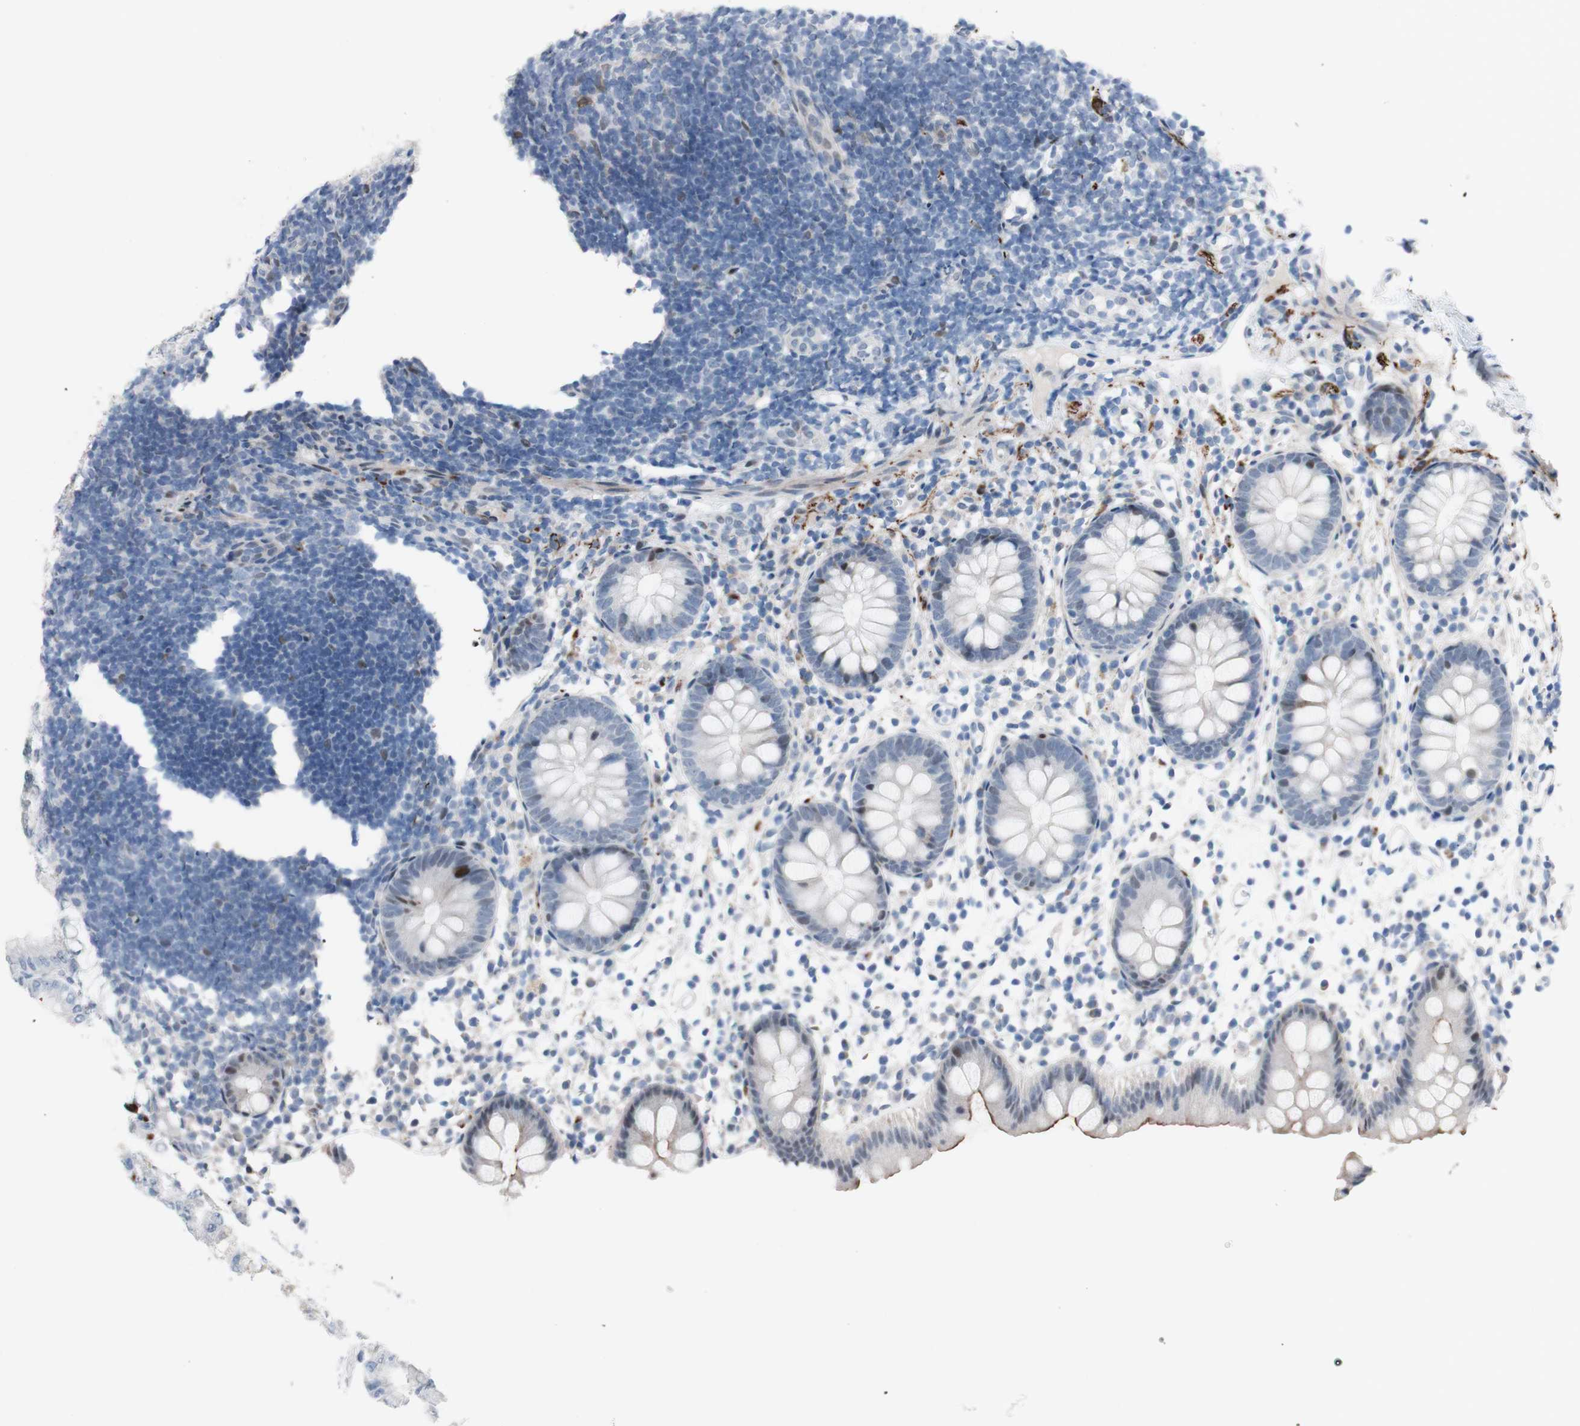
{"staining": {"intensity": "moderate", "quantity": "<25%", "location": "cytoplasmic/membranous,nuclear"}, "tissue": "appendix", "cell_type": "Glandular cells", "image_type": "normal", "snomed": [{"axis": "morphology", "description": "Normal tissue, NOS"}, {"axis": "topography", "description": "Appendix"}], "caption": "Brown immunohistochemical staining in benign human appendix displays moderate cytoplasmic/membranous,nuclear positivity in approximately <25% of glandular cells. (DAB (3,3'-diaminobenzidine) IHC with brightfield microscopy, high magnification).", "gene": "PHTF2", "patient": {"sex": "female", "age": 20}}